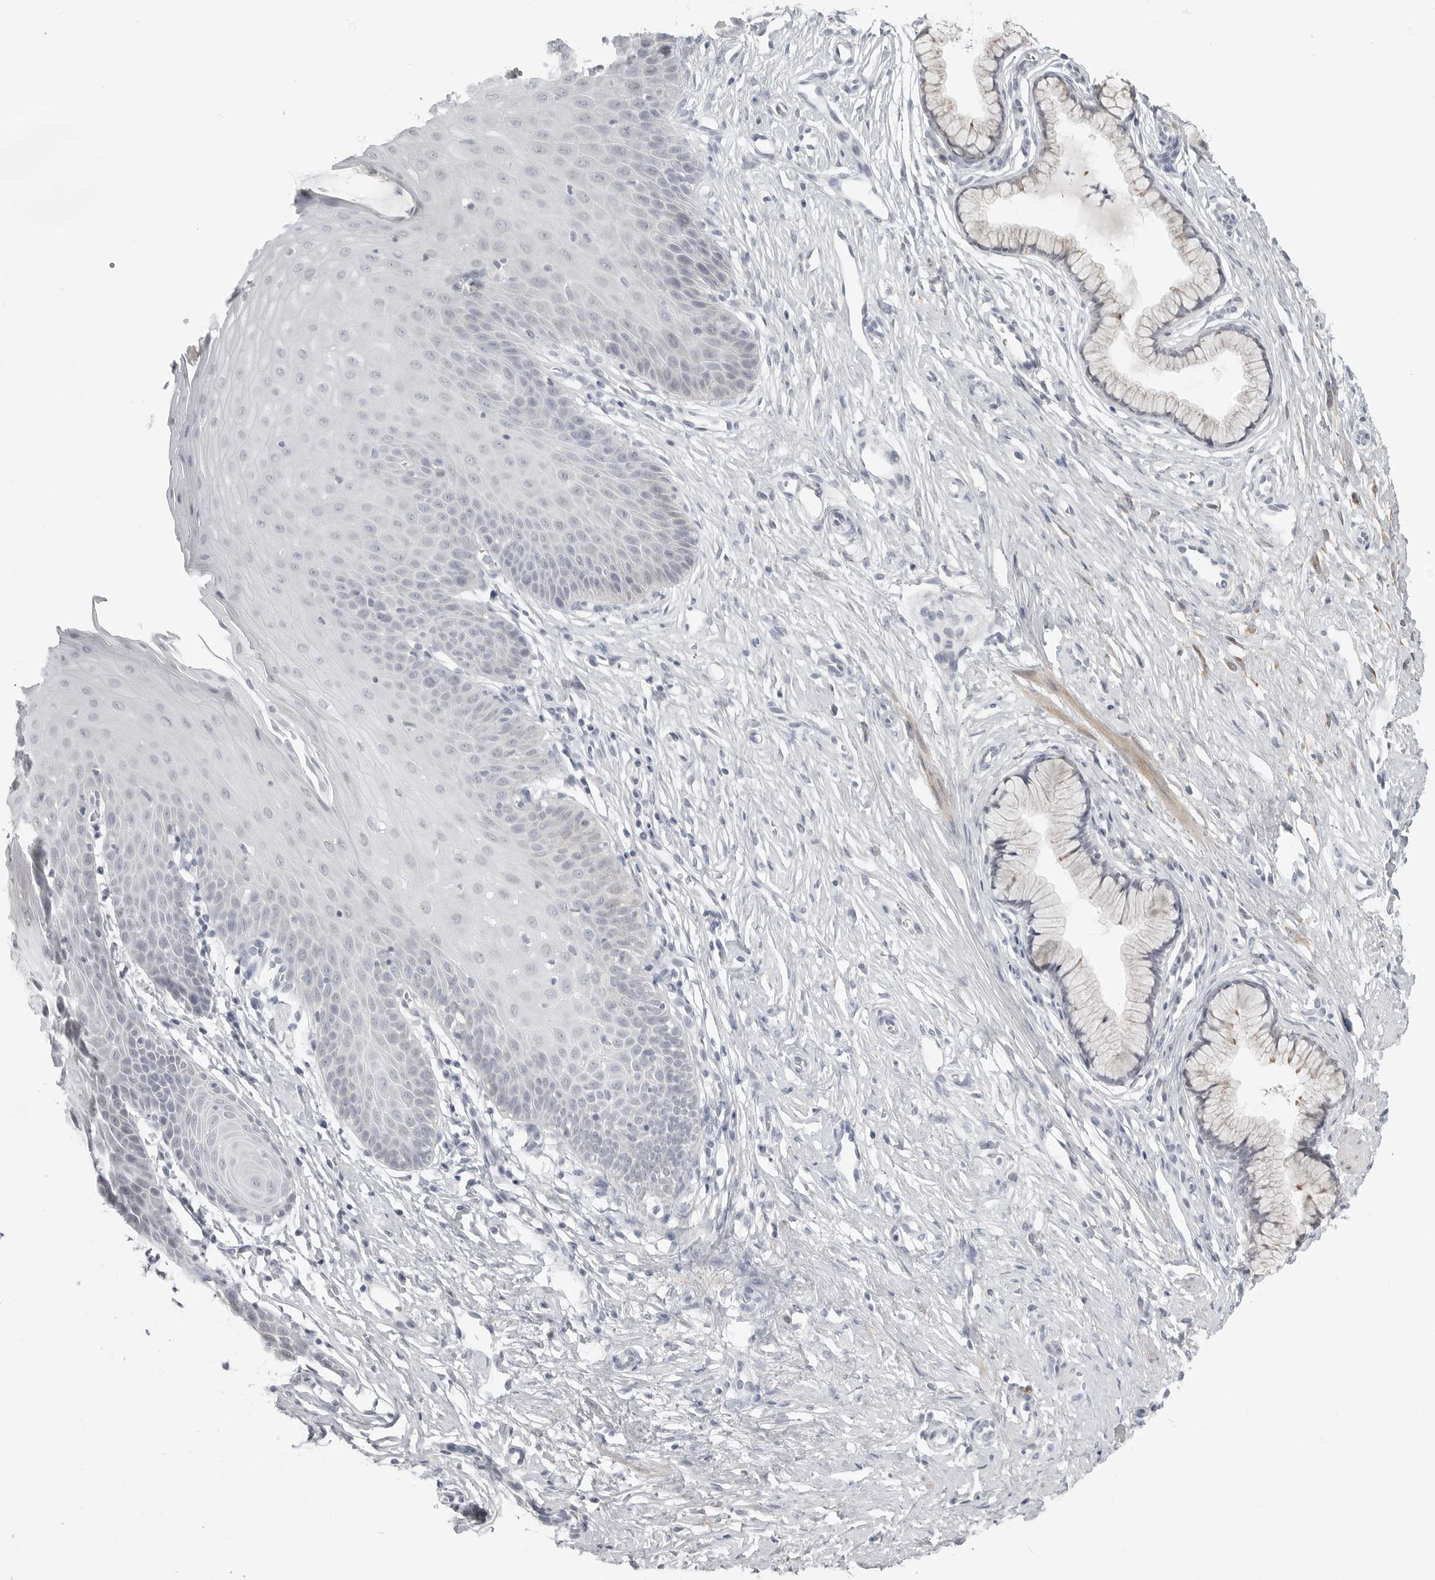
{"staining": {"intensity": "weak", "quantity": "<25%", "location": "cytoplasmic/membranous"}, "tissue": "cervix", "cell_type": "Glandular cells", "image_type": "normal", "snomed": [{"axis": "morphology", "description": "Normal tissue, NOS"}, {"axis": "topography", "description": "Cervix"}], "caption": "Immunohistochemistry of unremarkable human cervix shows no positivity in glandular cells.", "gene": "TCTN3", "patient": {"sex": "female", "age": 36}}